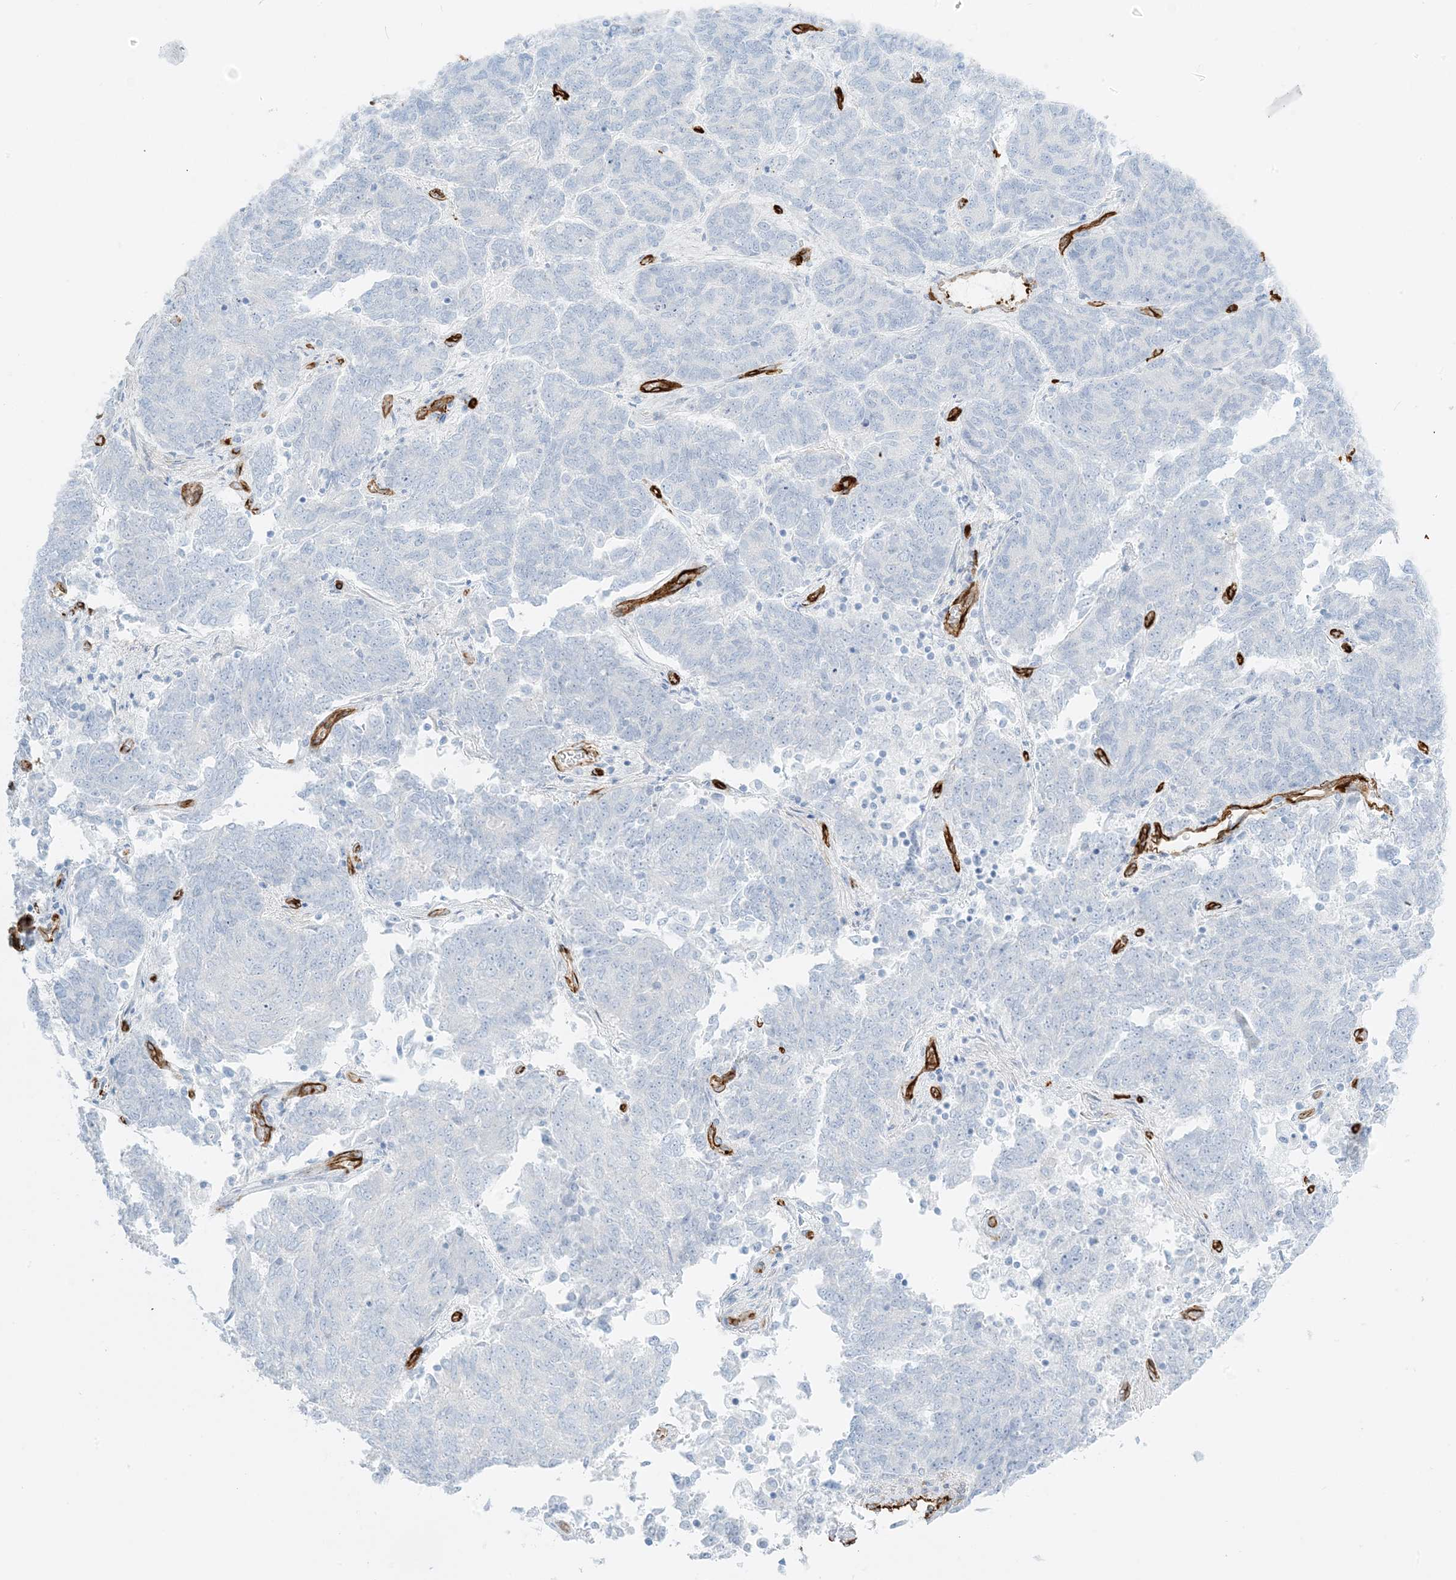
{"staining": {"intensity": "negative", "quantity": "none", "location": "none"}, "tissue": "endometrial cancer", "cell_type": "Tumor cells", "image_type": "cancer", "snomed": [{"axis": "morphology", "description": "Adenocarcinoma, NOS"}, {"axis": "topography", "description": "Endometrium"}], "caption": "A micrograph of endometrial cancer stained for a protein displays no brown staining in tumor cells.", "gene": "EPS8L3", "patient": {"sex": "female", "age": 80}}